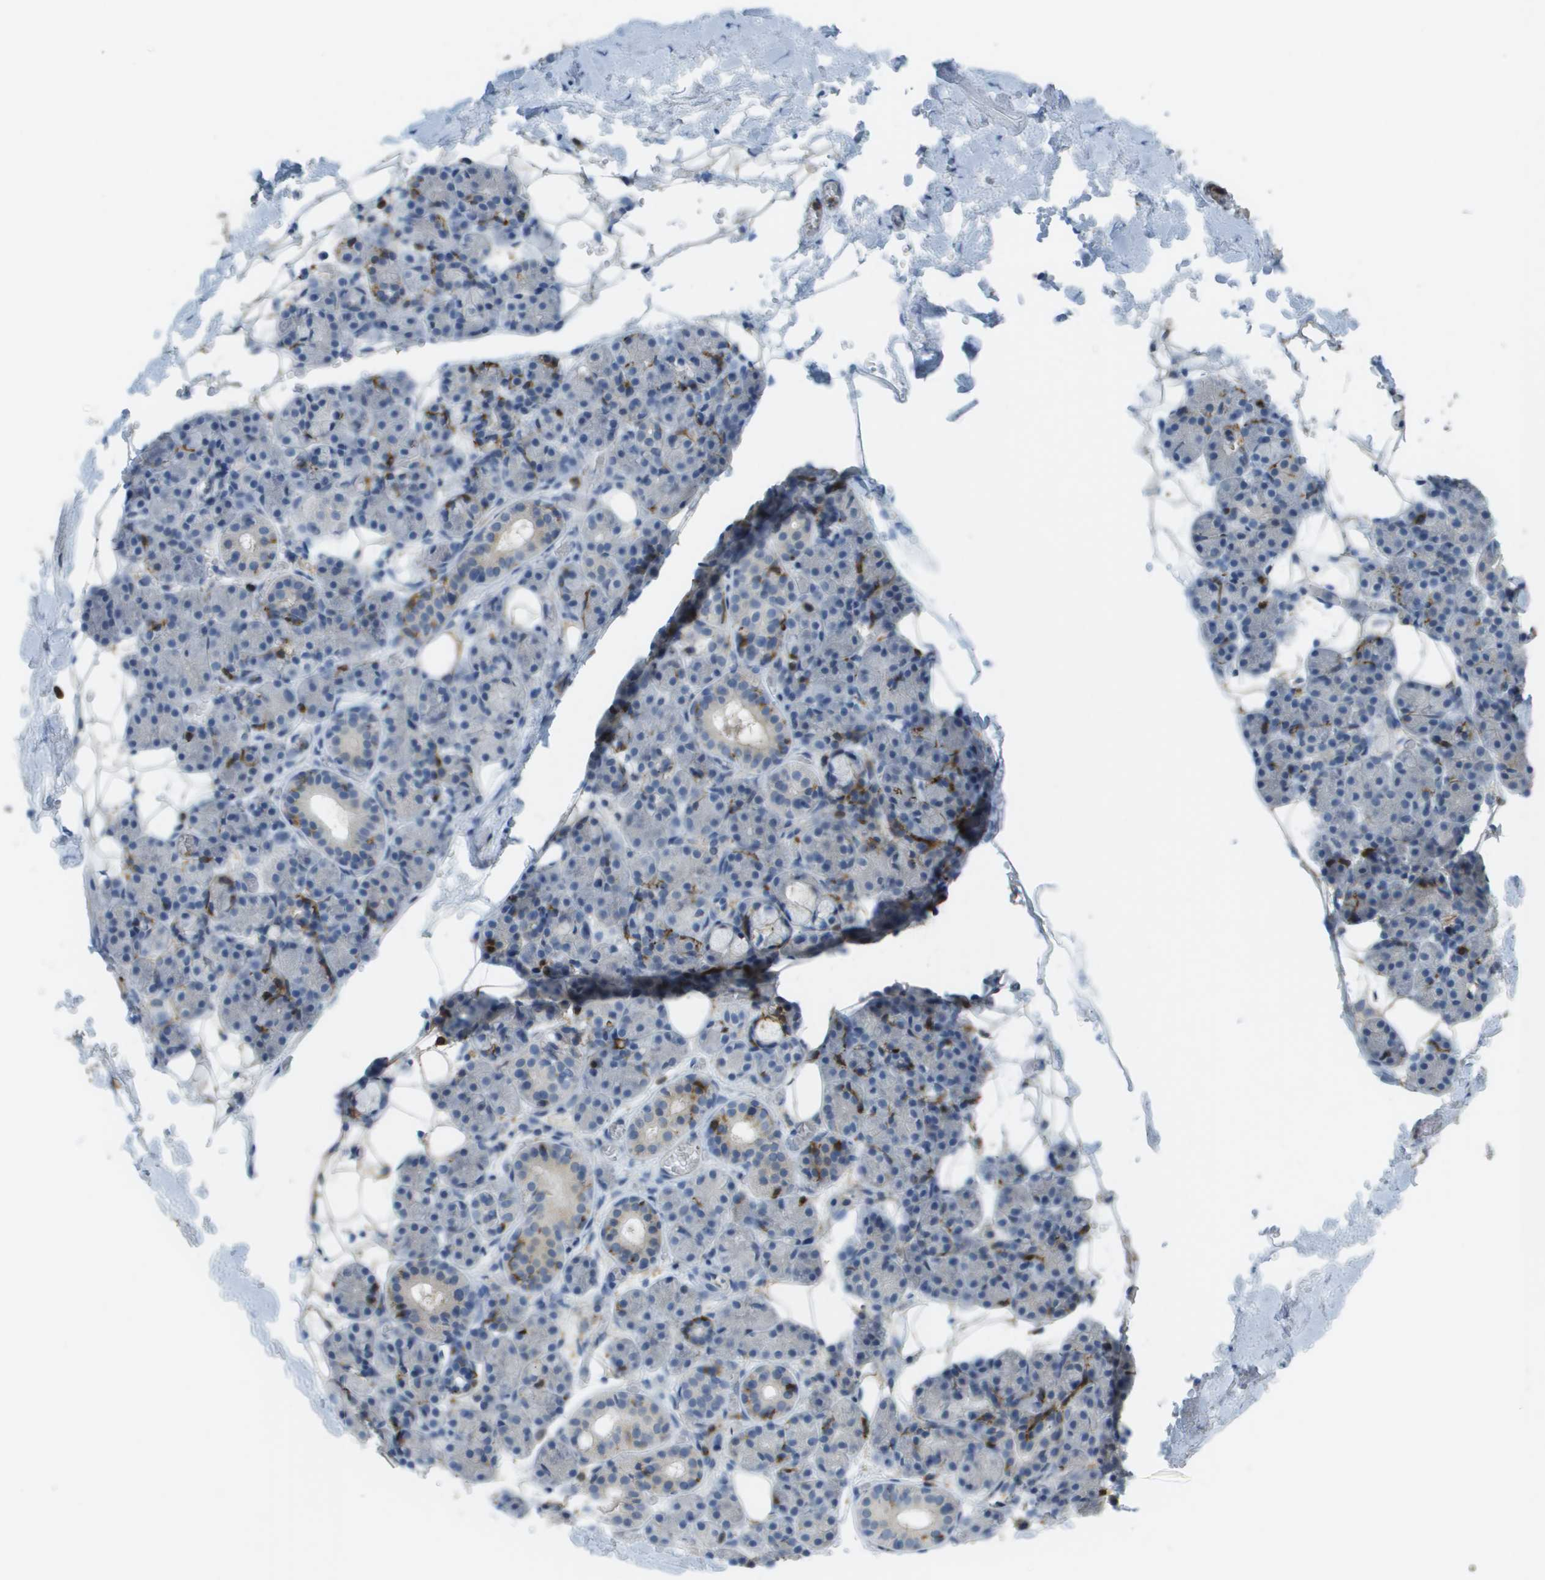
{"staining": {"intensity": "negative", "quantity": "none", "location": "none"}, "tissue": "salivary gland", "cell_type": "Glandular cells", "image_type": "normal", "snomed": [{"axis": "morphology", "description": "Normal tissue, NOS"}, {"axis": "topography", "description": "Salivary gland"}], "caption": "Immunohistochemical staining of unremarkable salivary gland shows no significant positivity in glandular cells.", "gene": "APBB1IP", "patient": {"sex": "male", "age": 63}}